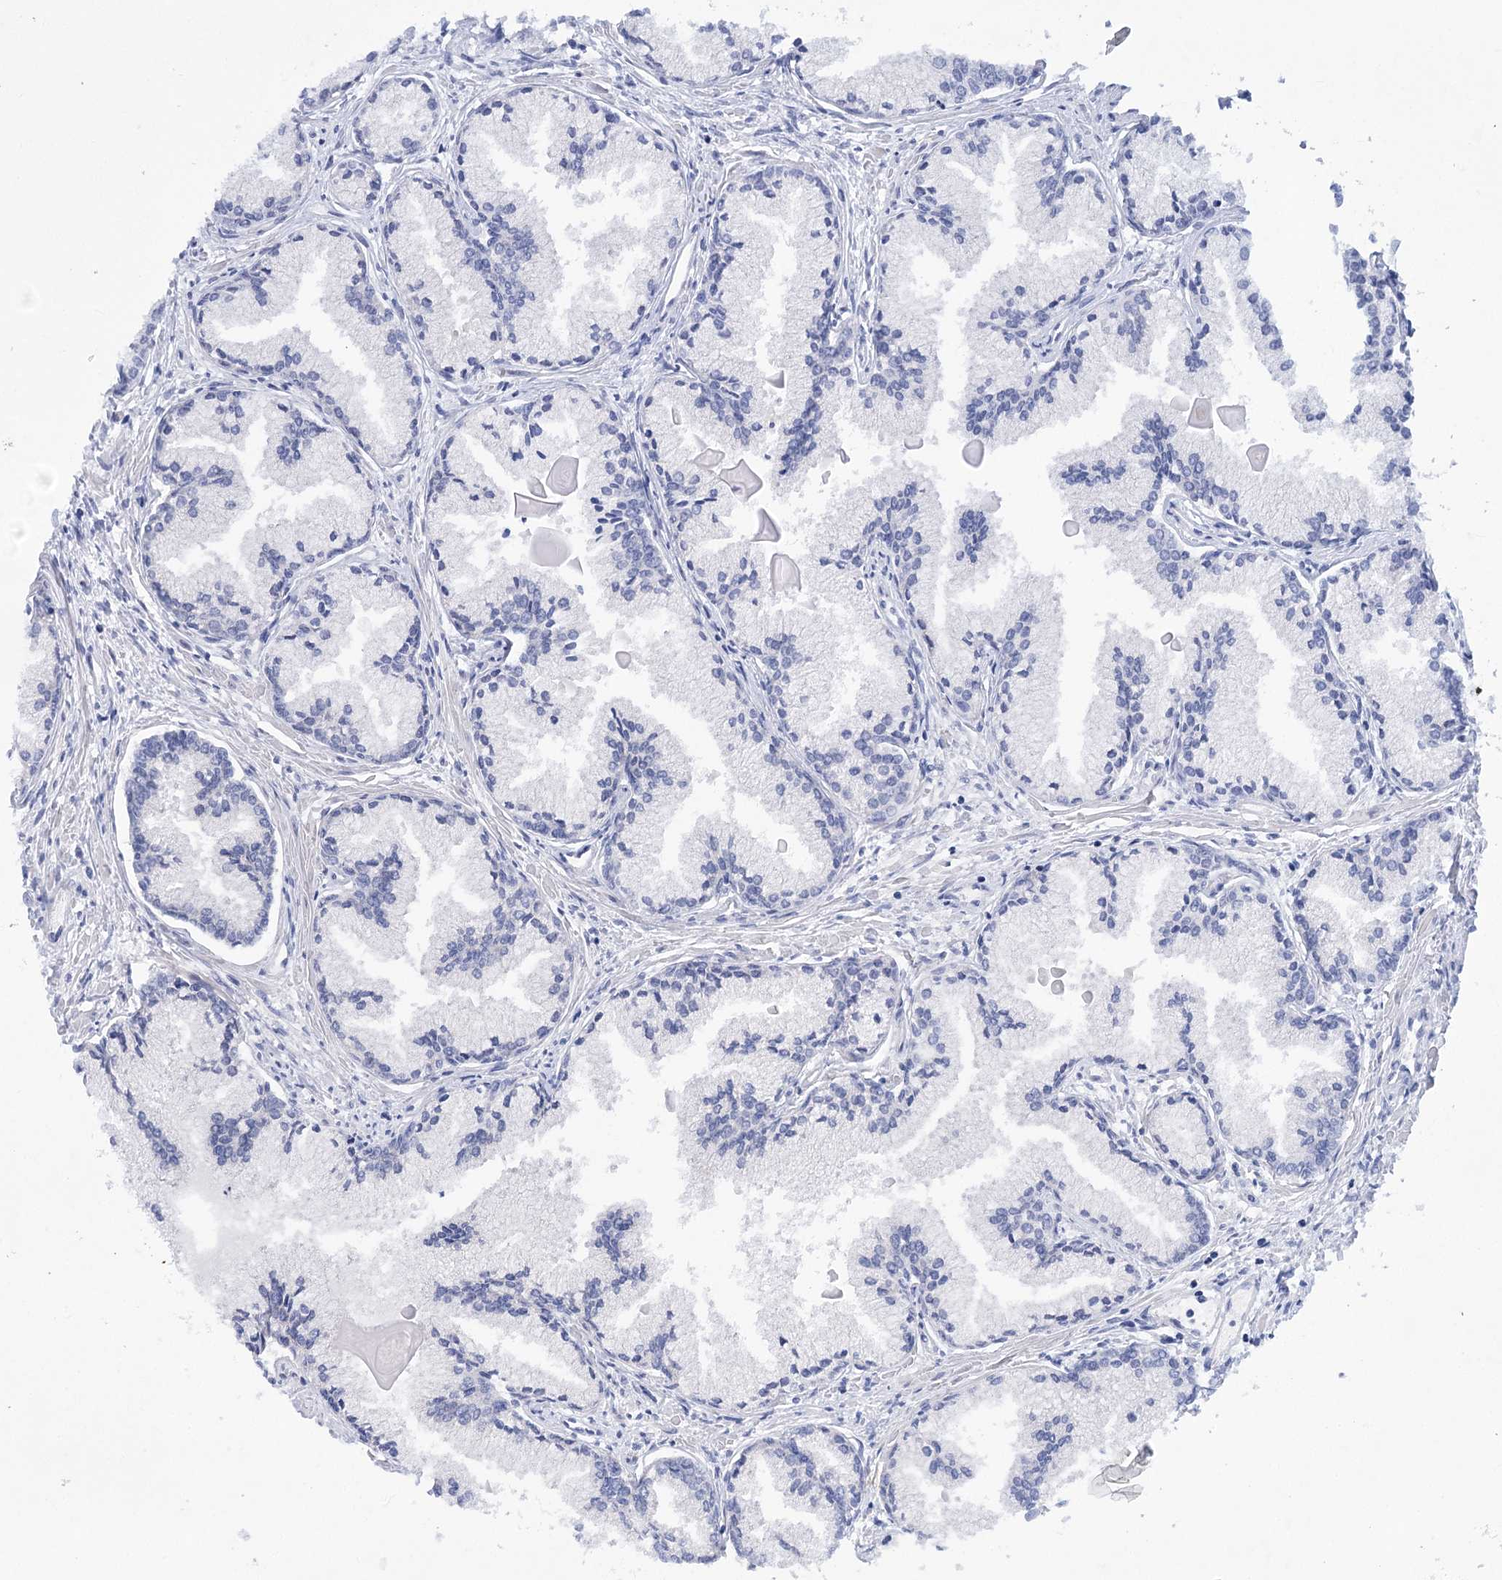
{"staining": {"intensity": "negative", "quantity": "none", "location": "none"}, "tissue": "prostate cancer", "cell_type": "Tumor cells", "image_type": "cancer", "snomed": [{"axis": "morphology", "description": "Adenocarcinoma, High grade"}, {"axis": "topography", "description": "Prostate"}], "caption": "A histopathology image of prostate cancer (adenocarcinoma (high-grade)) stained for a protein displays no brown staining in tumor cells.", "gene": "LALBA", "patient": {"sex": "male", "age": 68}}